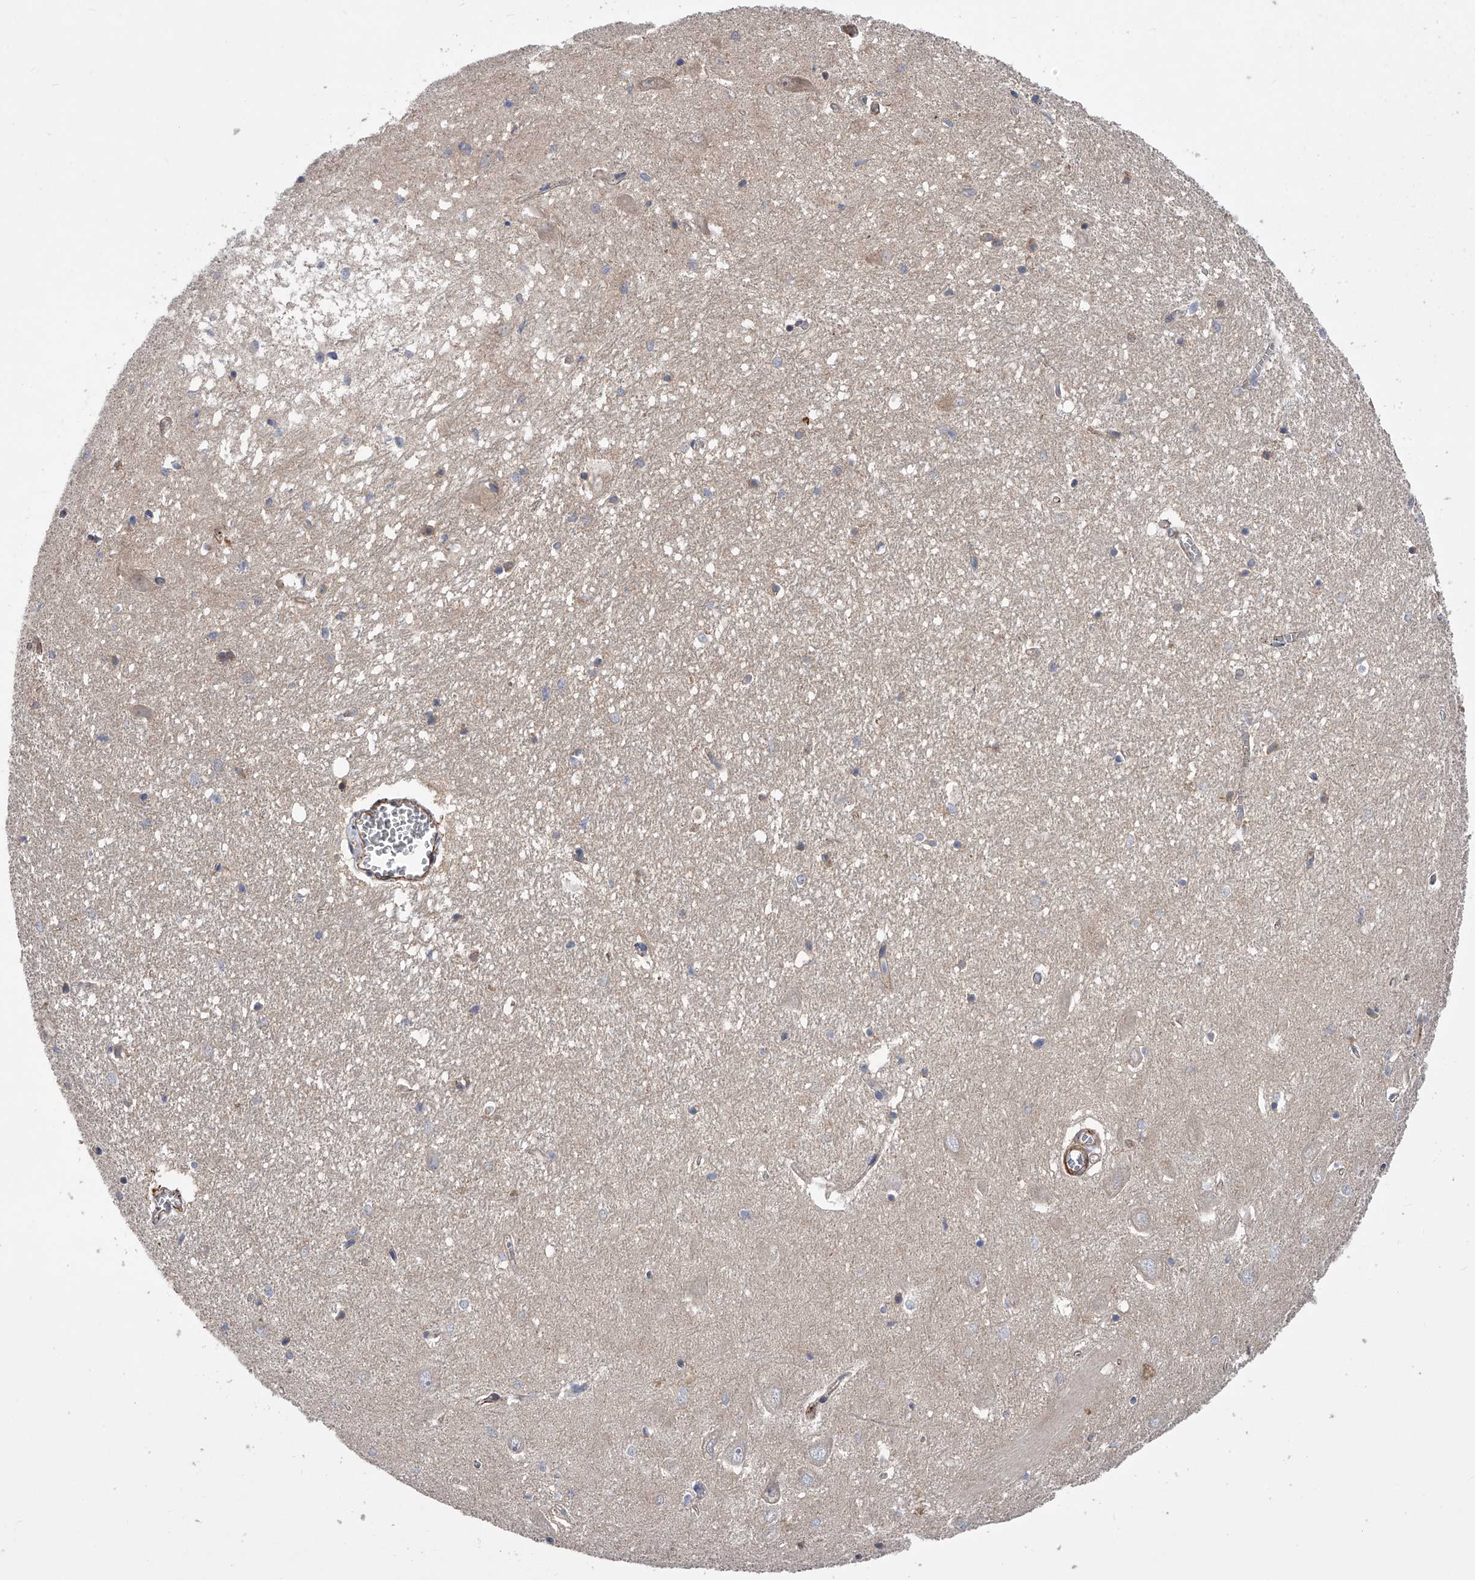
{"staining": {"intensity": "weak", "quantity": "<25%", "location": "cytoplasmic/membranous"}, "tissue": "hippocampus", "cell_type": "Glial cells", "image_type": "normal", "snomed": [{"axis": "morphology", "description": "Normal tissue, NOS"}, {"axis": "topography", "description": "Hippocampus"}], "caption": "Histopathology image shows no protein expression in glial cells of normal hippocampus.", "gene": "PDSS2", "patient": {"sex": "female", "age": 64}}